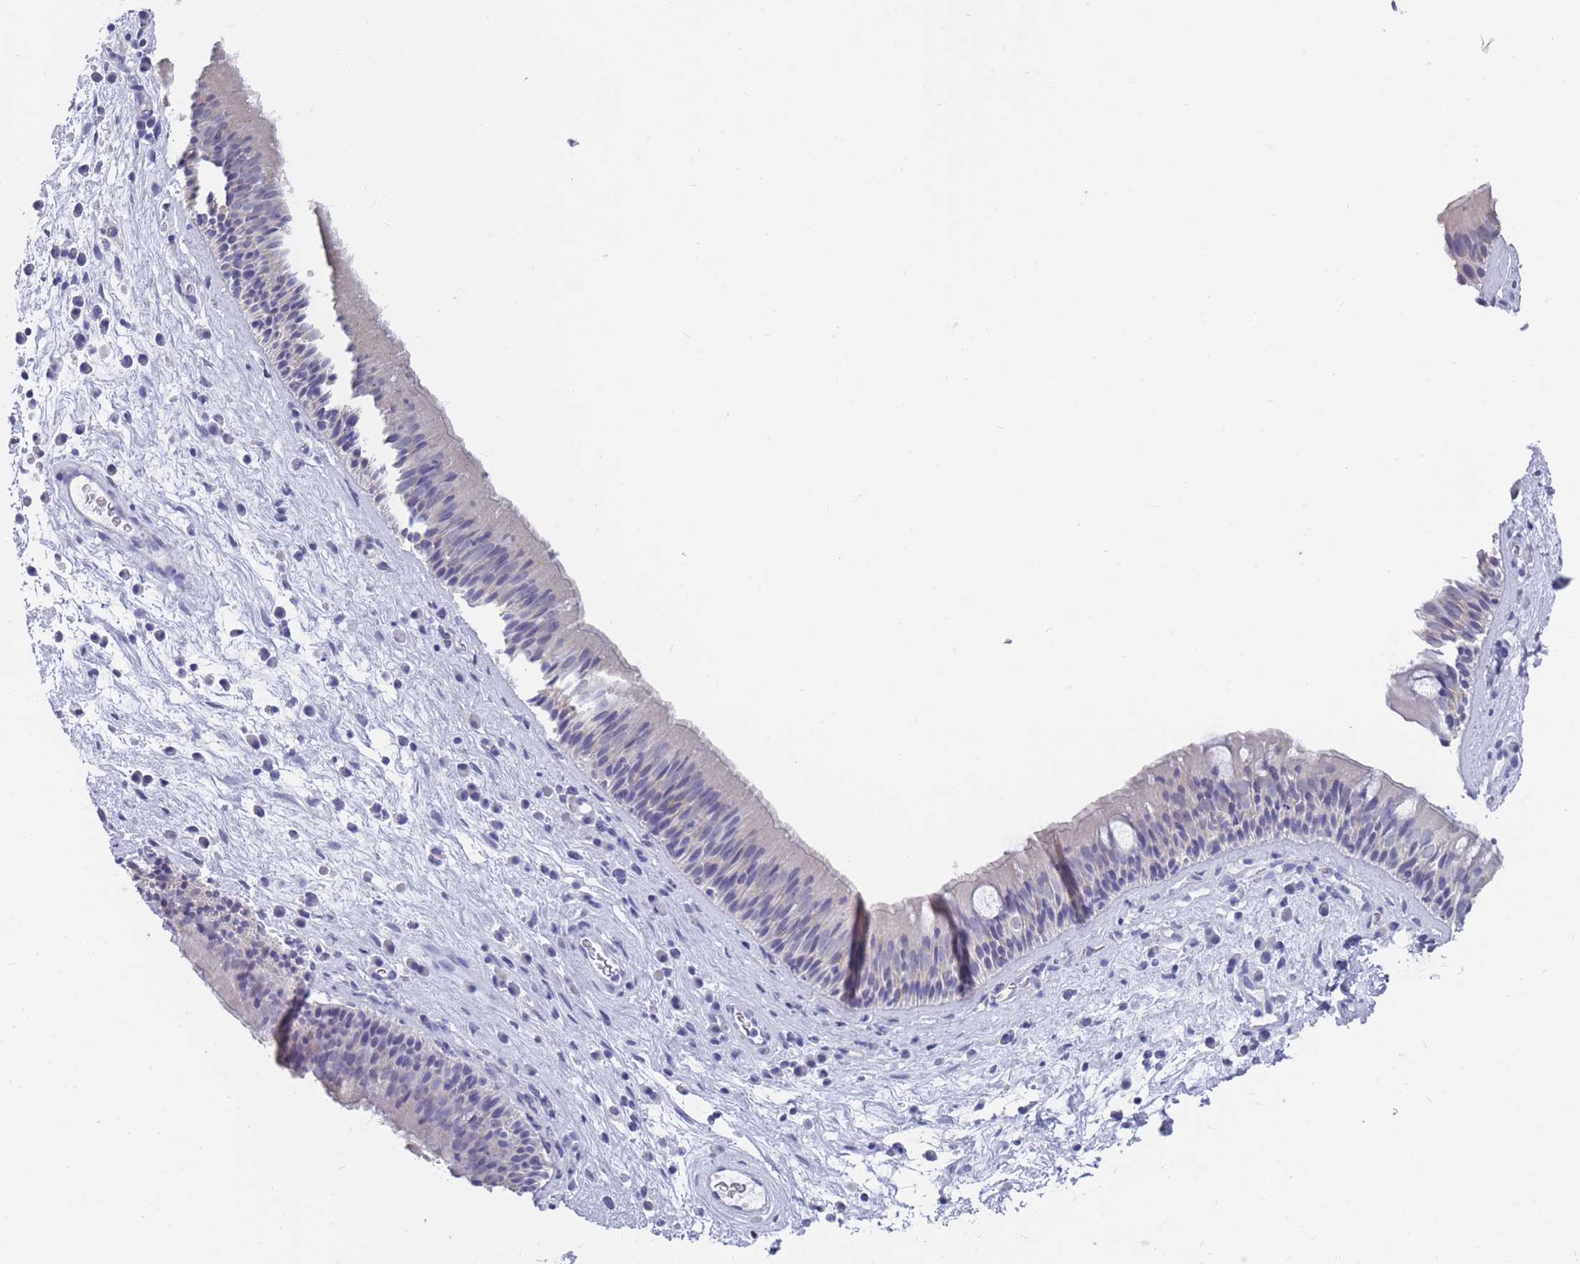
{"staining": {"intensity": "negative", "quantity": "none", "location": "none"}, "tissue": "nasopharynx", "cell_type": "Respiratory epithelial cells", "image_type": "normal", "snomed": [{"axis": "morphology", "description": "Normal tissue, NOS"}, {"axis": "topography", "description": "Nasopharynx"}], "caption": "A high-resolution micrograph shows IHC staining of benign nasopharynx, which shows no significant expression in respiratory epithelial cells.", "gene": "CYP51A1", "patient": {"sex": "male", "age": 63}}